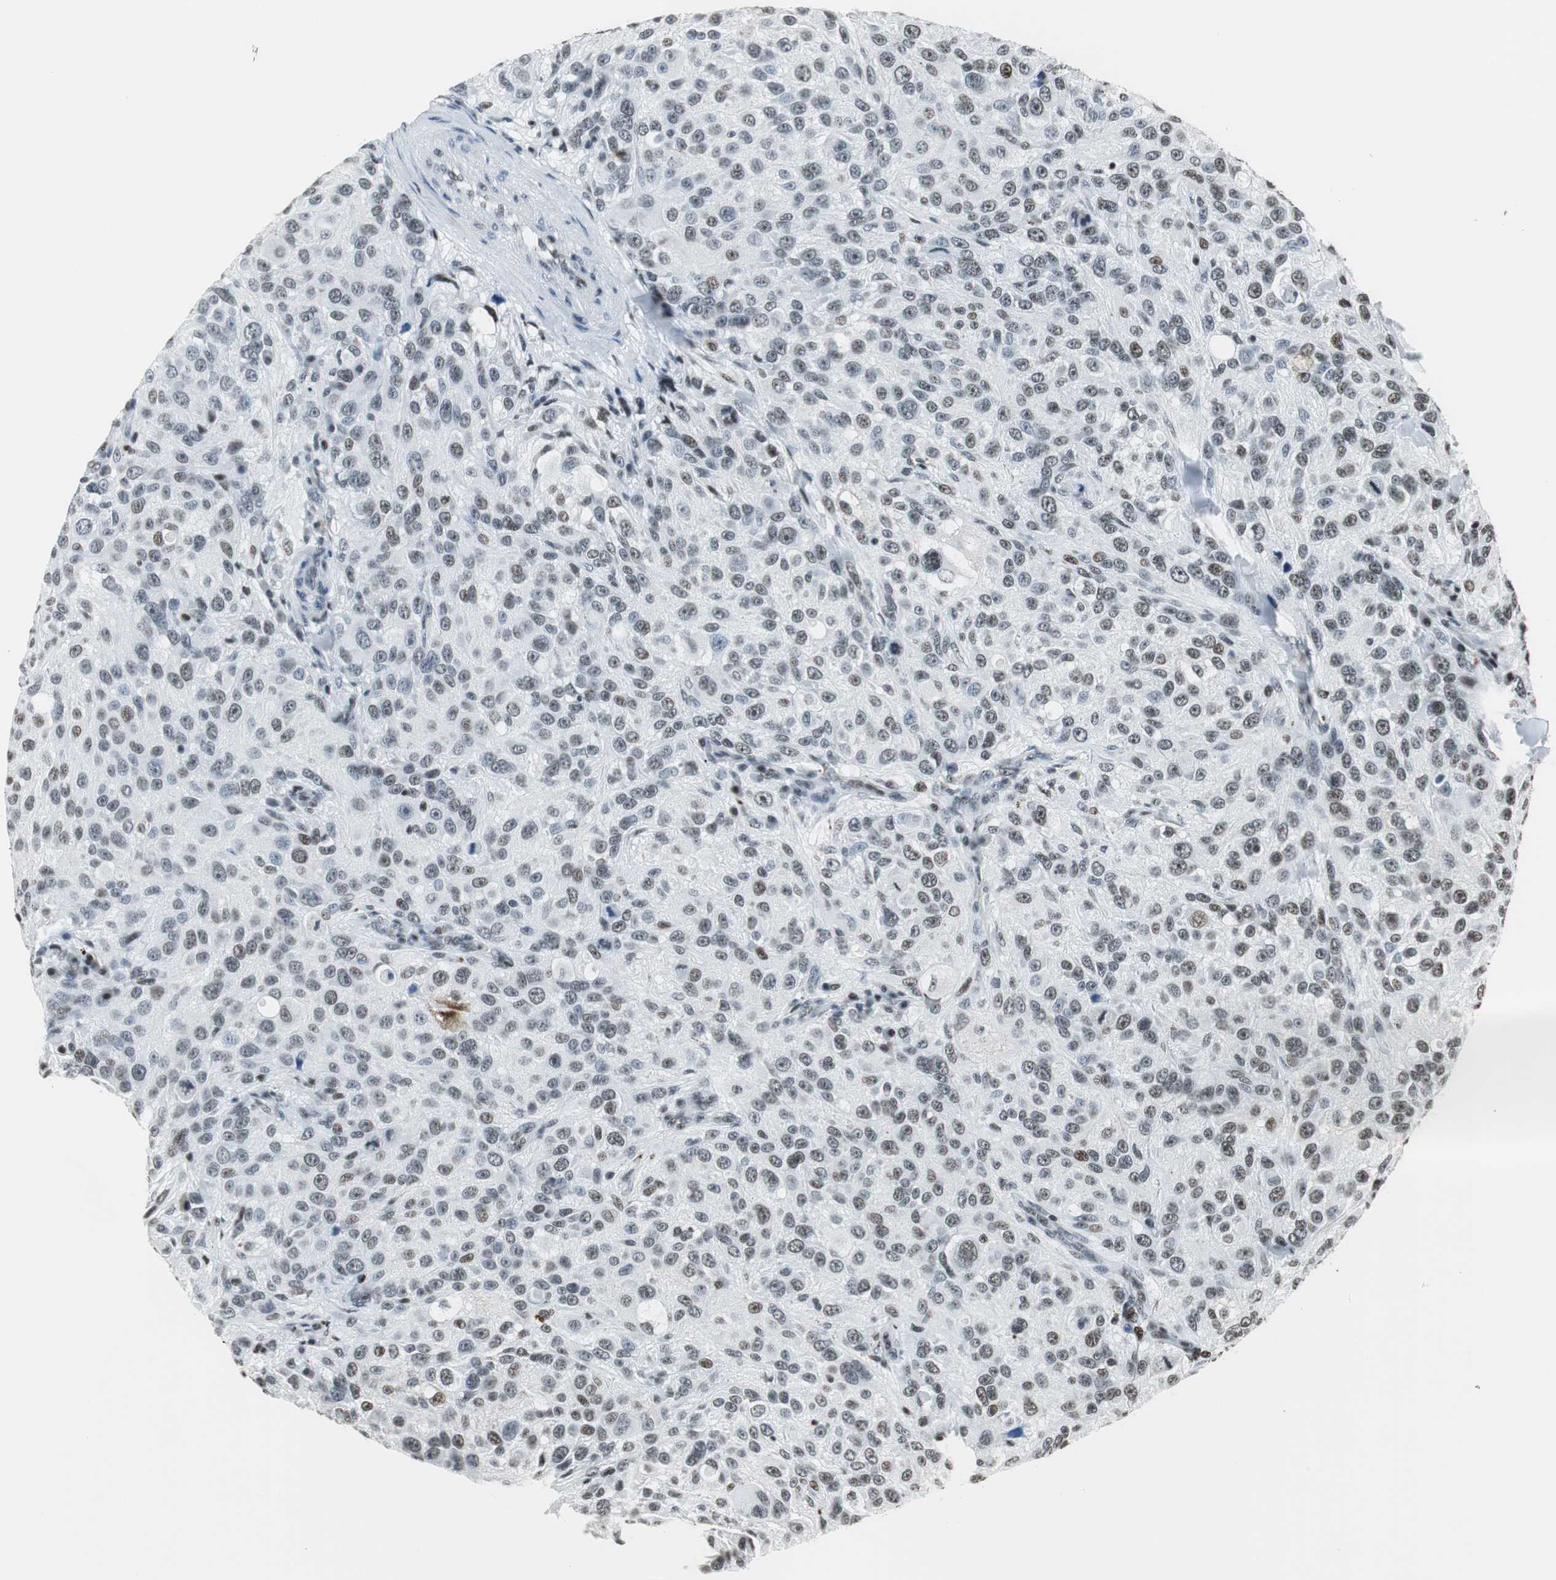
{"staining": {"intensity": "weak", "quantity": "<25%", "location": "nuclear"}, "tissue": "melanoma", "cell_type": "Tumor cells", "image_type": "cancer", "snomed": [{"axis": "morphology", "description": "Necrosis, NOS"}, {"axis": "morphology", "description": "Malignant melanoma, NOS"}, {"axis": "topography", "description": "Skin"}], "caption": "DAB immunohistochemical staining of human melanoma demonstrates no significant staining in tumor cells.", "gene": "RBBP4", "patient": {"sex": "female", "age": 87}}